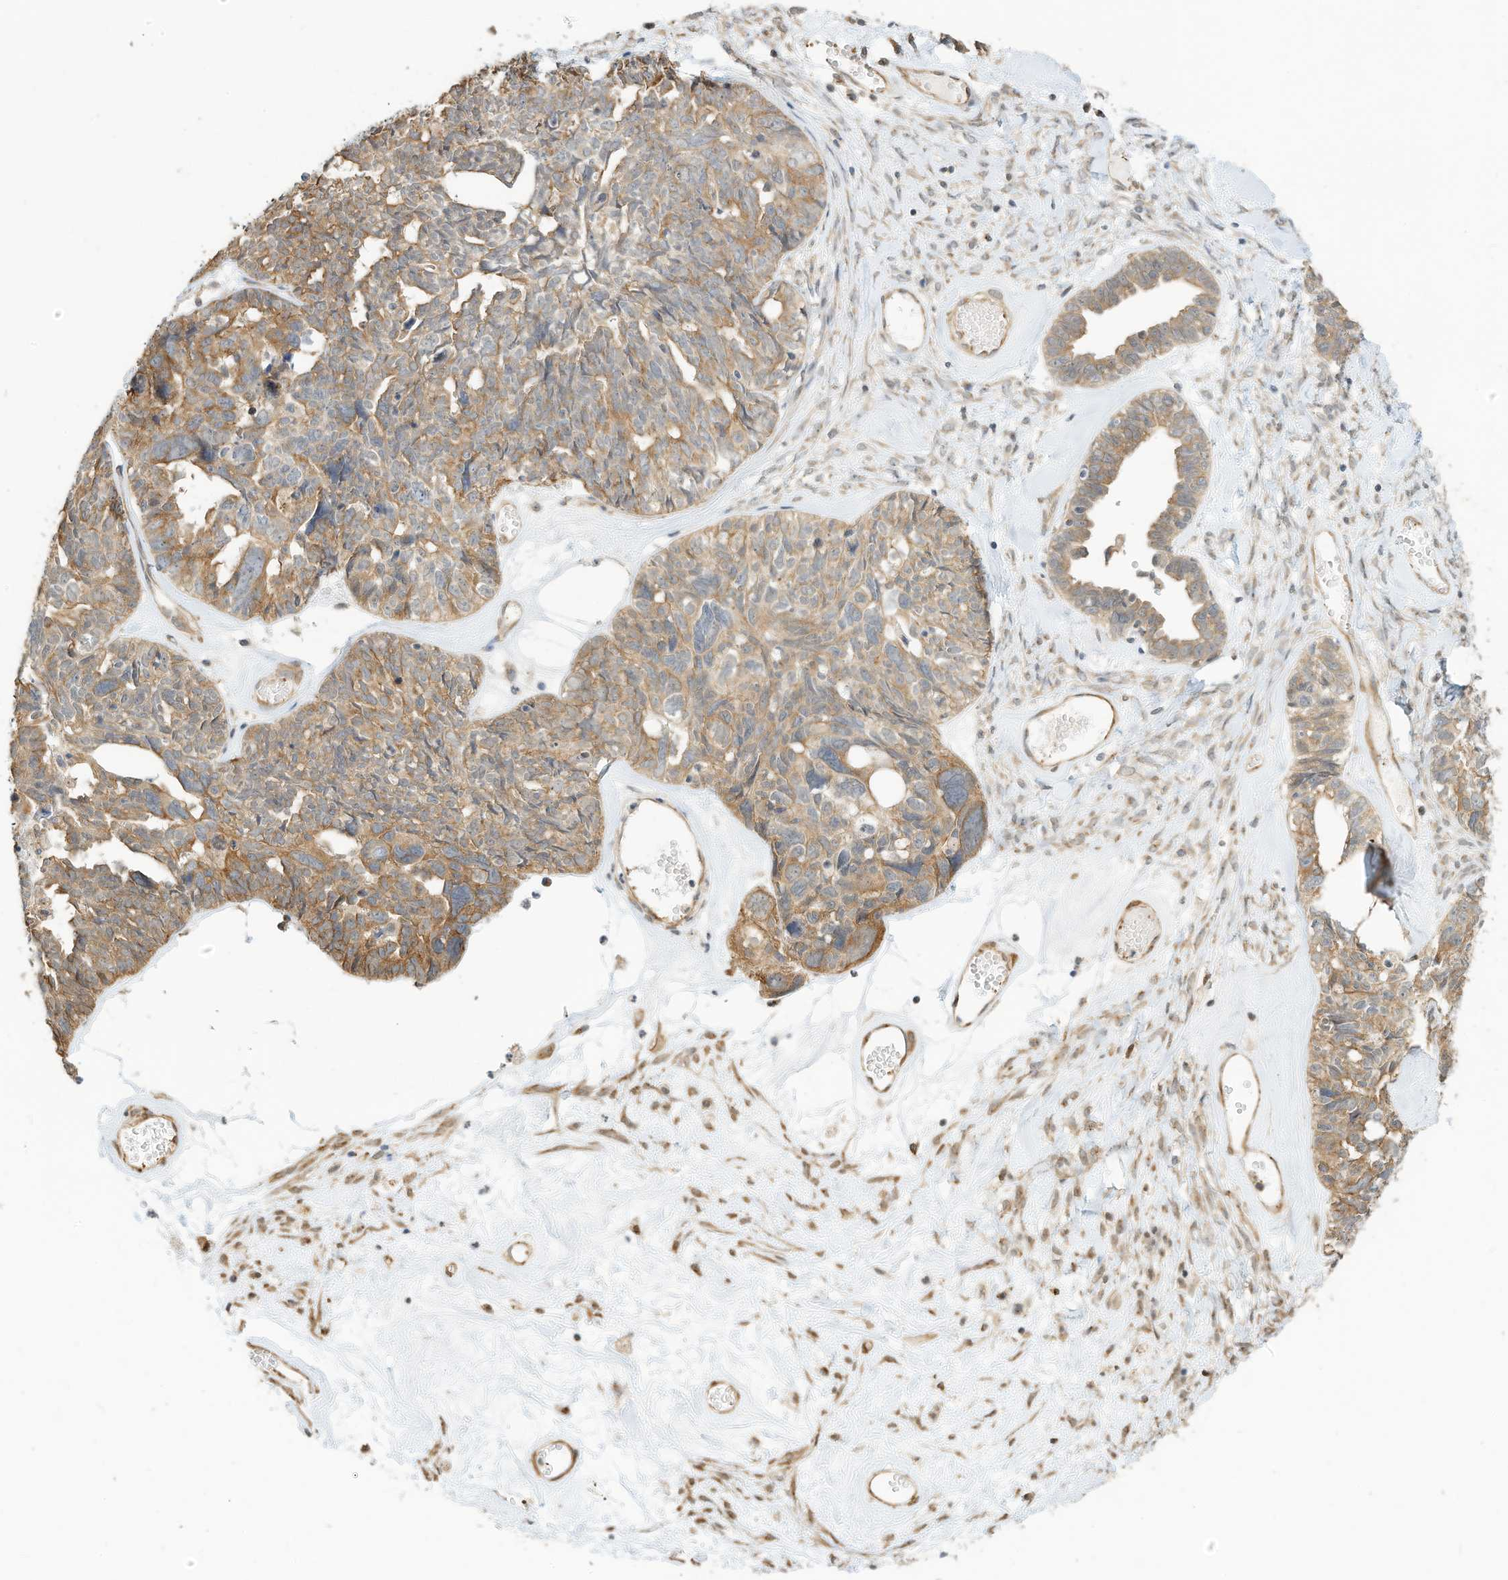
{"staining": {"intensity": "moderate", "quantity": ">75%", "location": "cytoplasmic/membranous"}, "tissue": "ovarian cancer", "cell_type": "Tumor cells", "image_type": "cancer", "snomed": [{"axis": "morphology", "description": "Cystadenocarcinoma, serous, NOS"}, {"axis": "topography", "description": "Ovary"}], "caption": "Immunohistochemical staining of serous cystadenocarcinoma (ovarian) shows moderate cytoplasmic/membranous protein expression in about >75% of tumor cells.", "gene": "OFD1", "patient": {"sex": "female", "age": 79}}